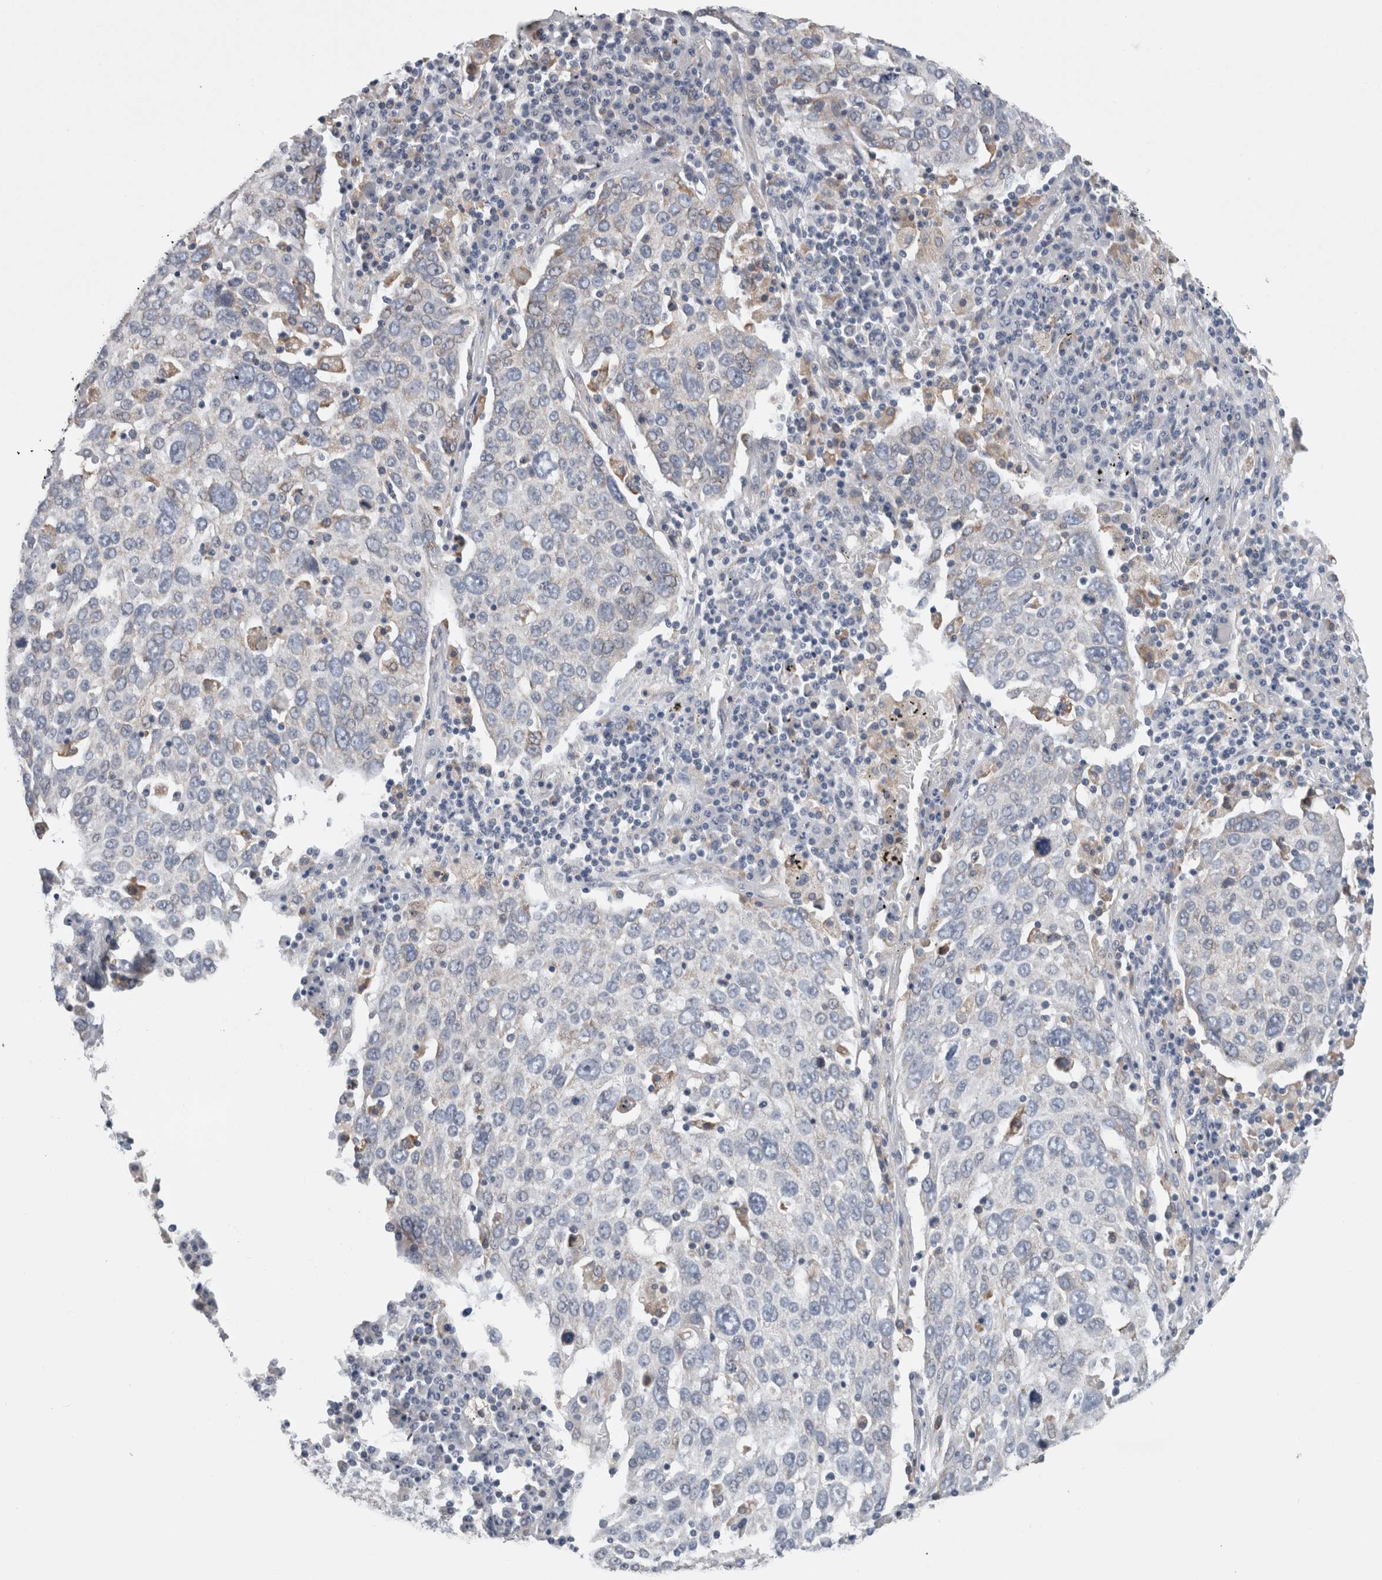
{"staining": {"intensity": "negative", "quantity": "none", "location": "none"}, "tissue": "lung cancer", "cell_type": "Tumor cells", "image_type": "cancer", "snomed": [{"axis": "morphology", "description": "Squamous cell carcinoma, NOS"}, {"axis": "topography", "description": "Lung"}], "caption": "A micrograph of human lung squamous cell carcinoma is negative for staining in tumor cells.", "gene": "GDAP1", "patient": {"sex": "male", "age": 65}}